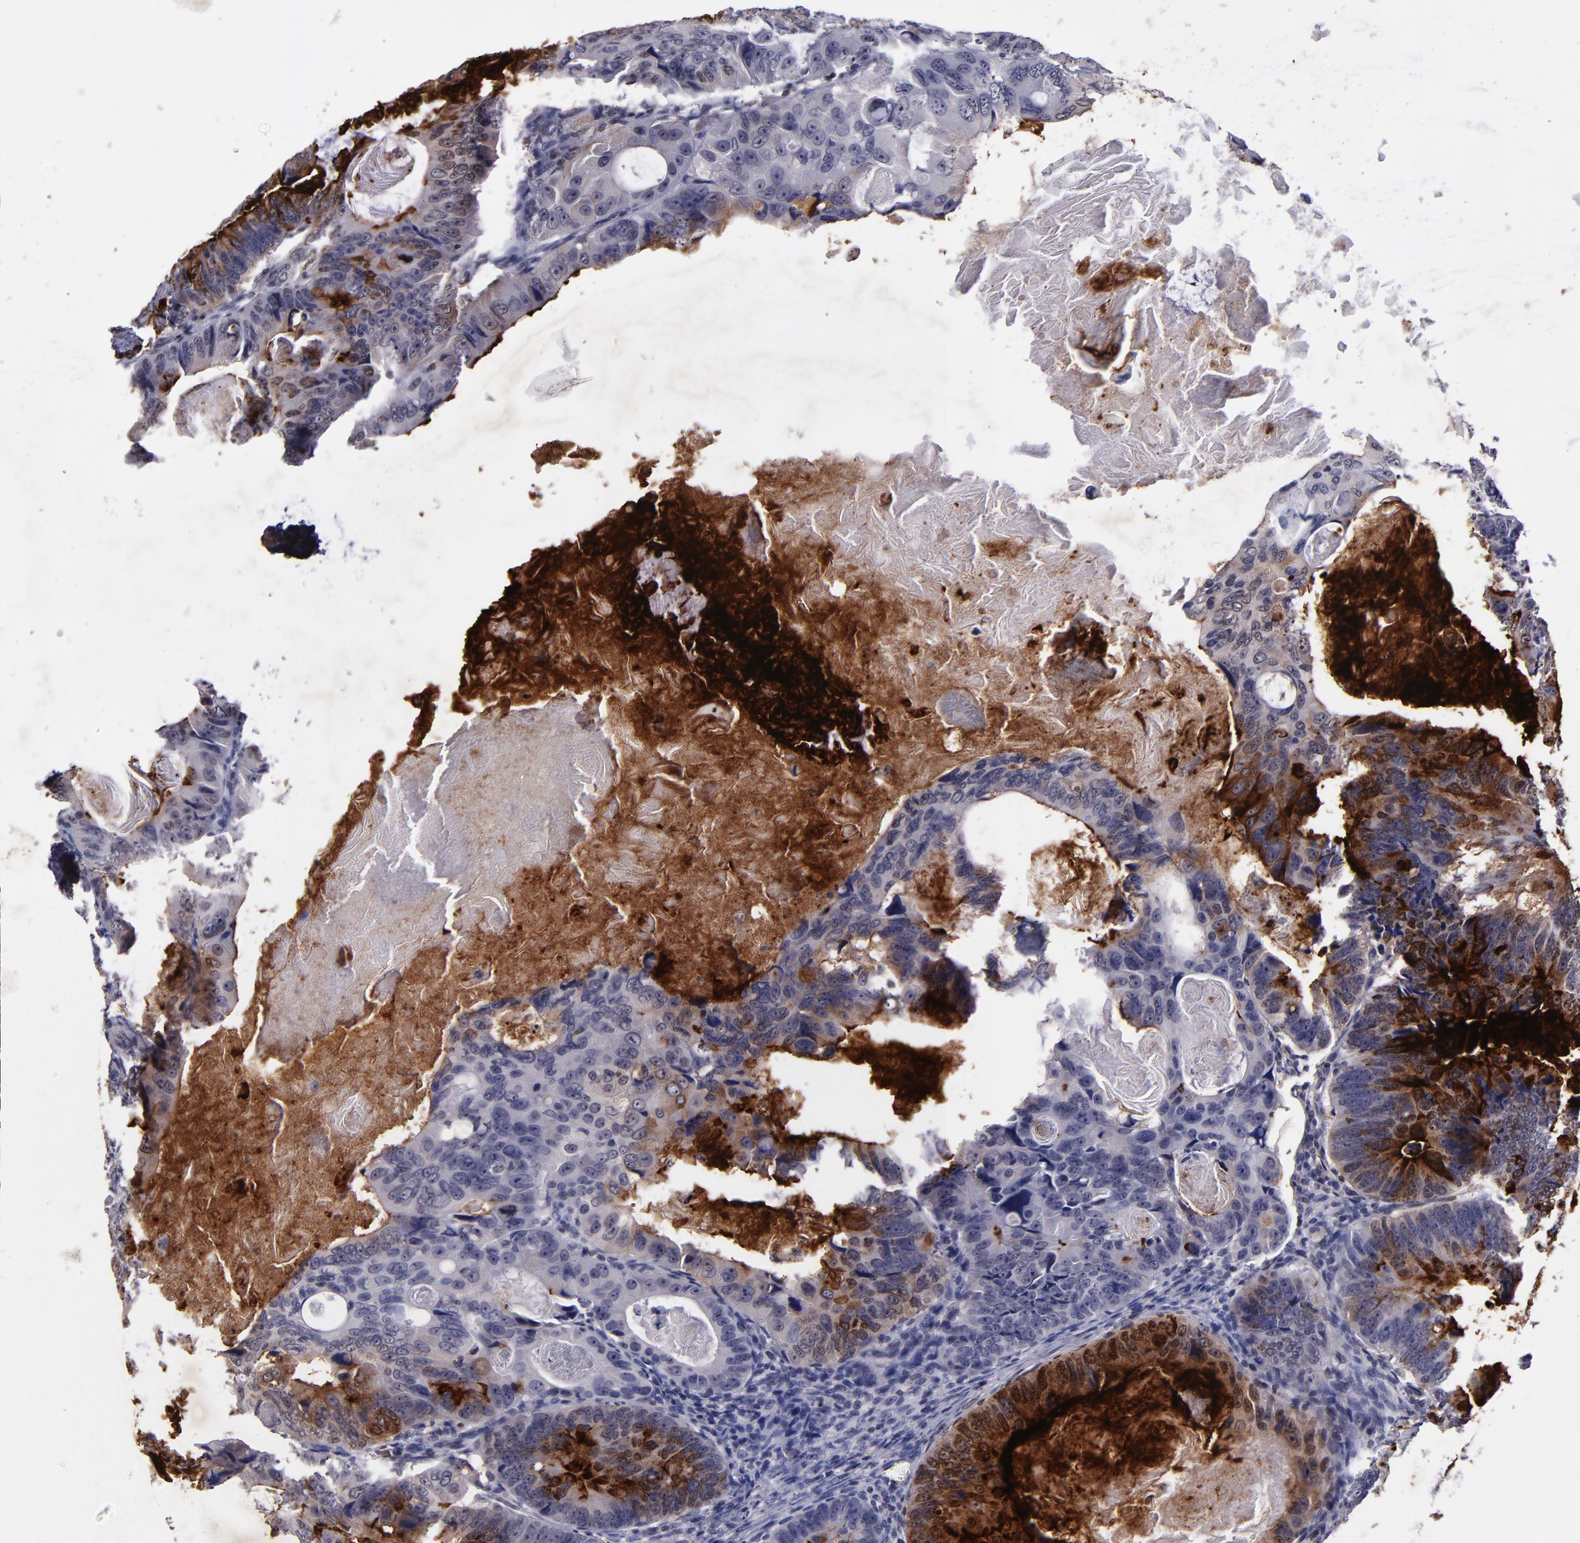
{"staining": {"intensity": "moderate", "quantity": ">75%", "location": "cytoplasmic/membranous"}, "tissue": "colorectal cancer", "cell_type": "Tumor cells", "image_type": "cancer", "snomed": [{"axis": "morphology", "description": "Adenocarcinoma, NOS"}, {"axis": "topography", "description": "Colon"}], "caption": "This photomicrograph shows immunohistochemistry staining of adenocarcinoma (colorectal), with medium moderate cytoplasmic/membranous expression in about >75% of tumor cells.", "gene": "MFGE8", "patient": {"sex": "female", "age": 55}}